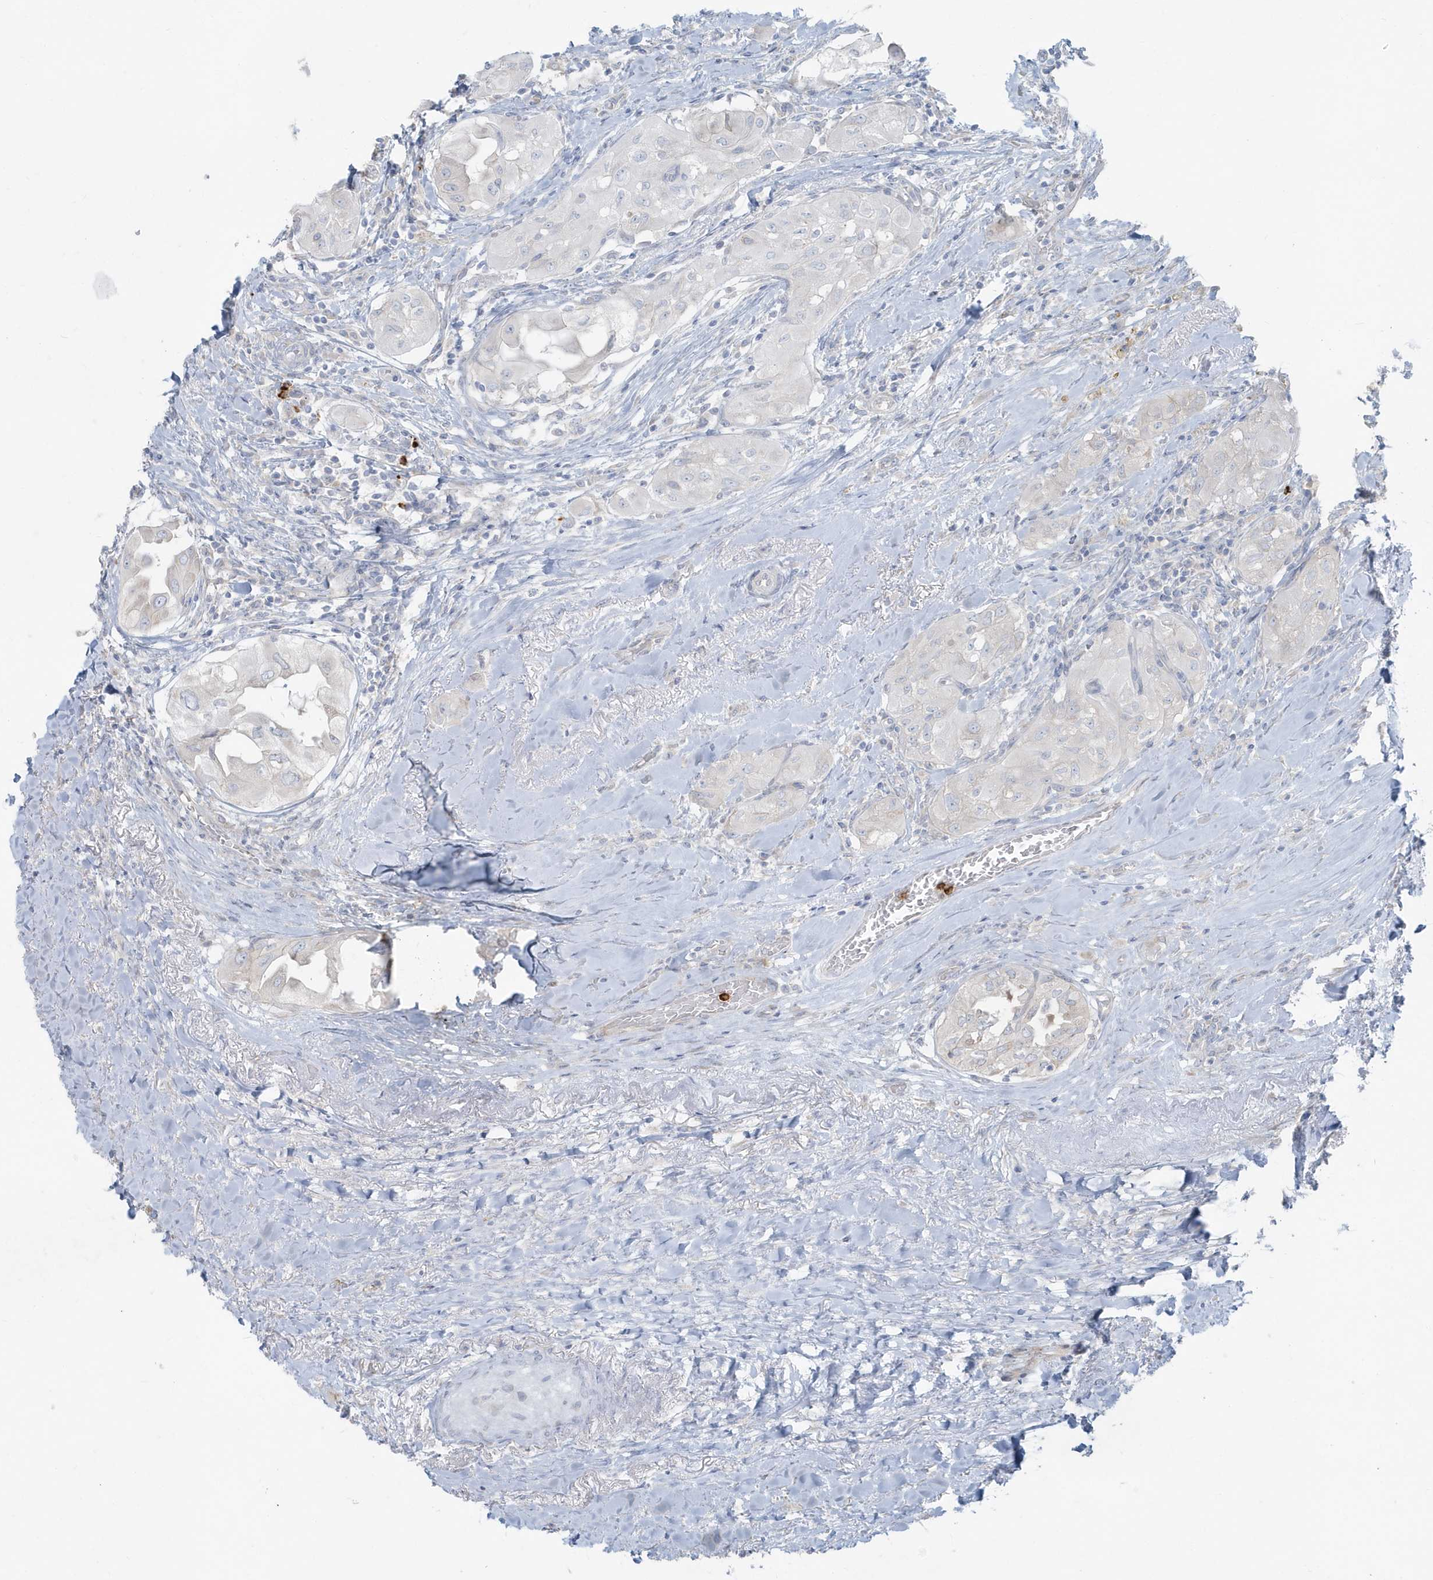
{"staining": {"intensity": "negative", "quantity": "none", "location": "none"}, "tissue": "thyroid cancer", "cell_type": "Tumor cells", "image_type": "cancer", "snomed": [{"axis": "morphology", "description": "Papillary adenocarcinoma, NOS"}, {"axis": "topography", "description": "Thyroid gland"}], "caption": "Immunohistochemical staining of human papillary adenocarcinoma (thyroid) exhibits no significant expression in tumor cells.", "gene": "CCNJ", "patient": {"sex": "female", "age": 59}}